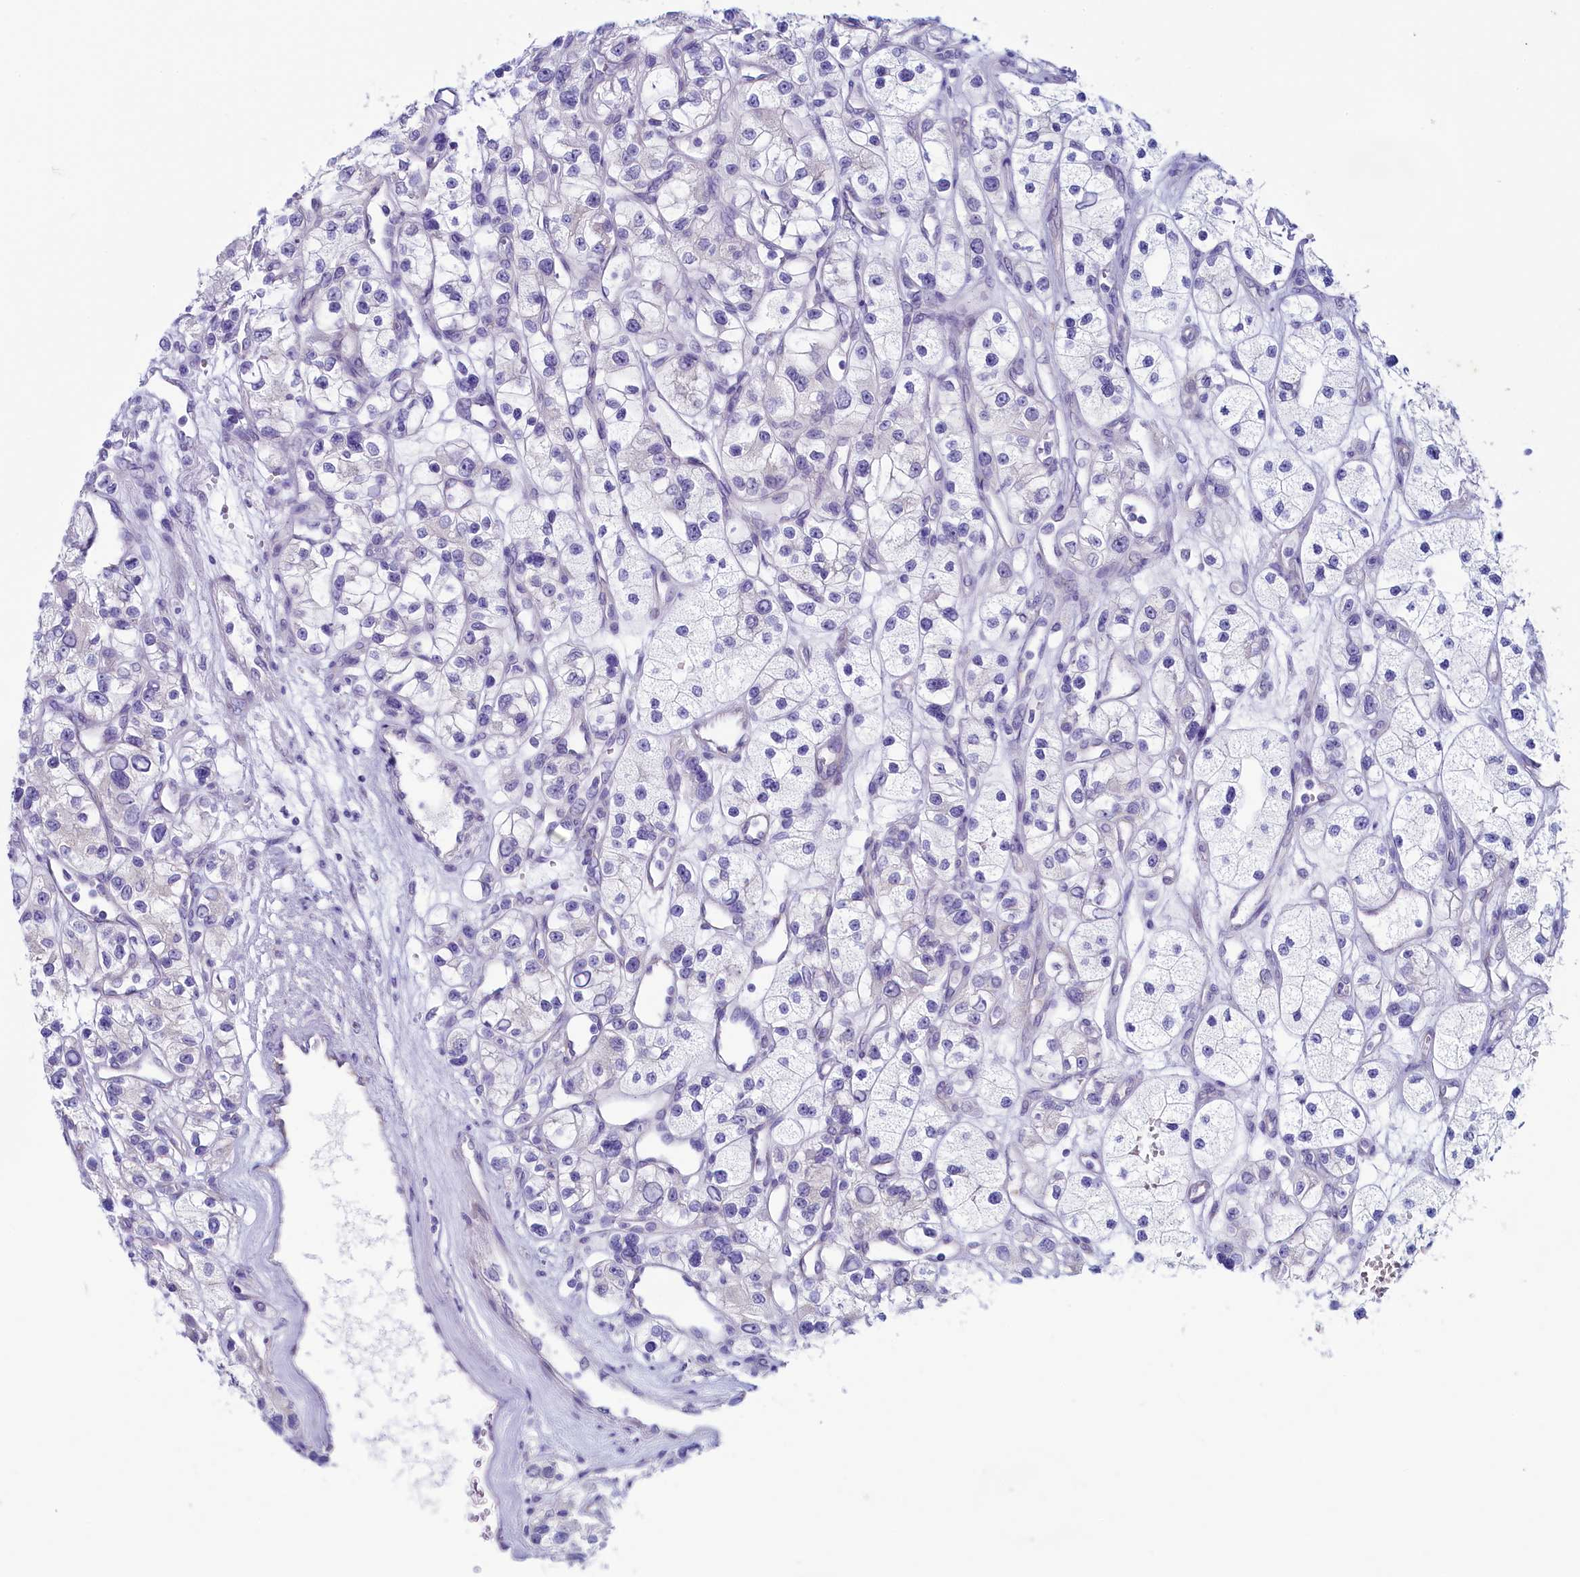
{"staining": {"intensity": "negative", "quantity": "none", "location": "none"}, "tissue": "renal cancer", "cell_type": "Tumor cells", "image_type": "cancer", "snomed": [{"axis": "morphology", "description": "Adenocarcinoma, NOS"}, {"axis": "topography", "description": "Kidney"}], "caption": "Renal adenocarcinoma was stained to show a protein in brown. There is no significant expression in tumor cells.", "gene": "SKA3", "patient": {"sex": "female", "age": 57}}